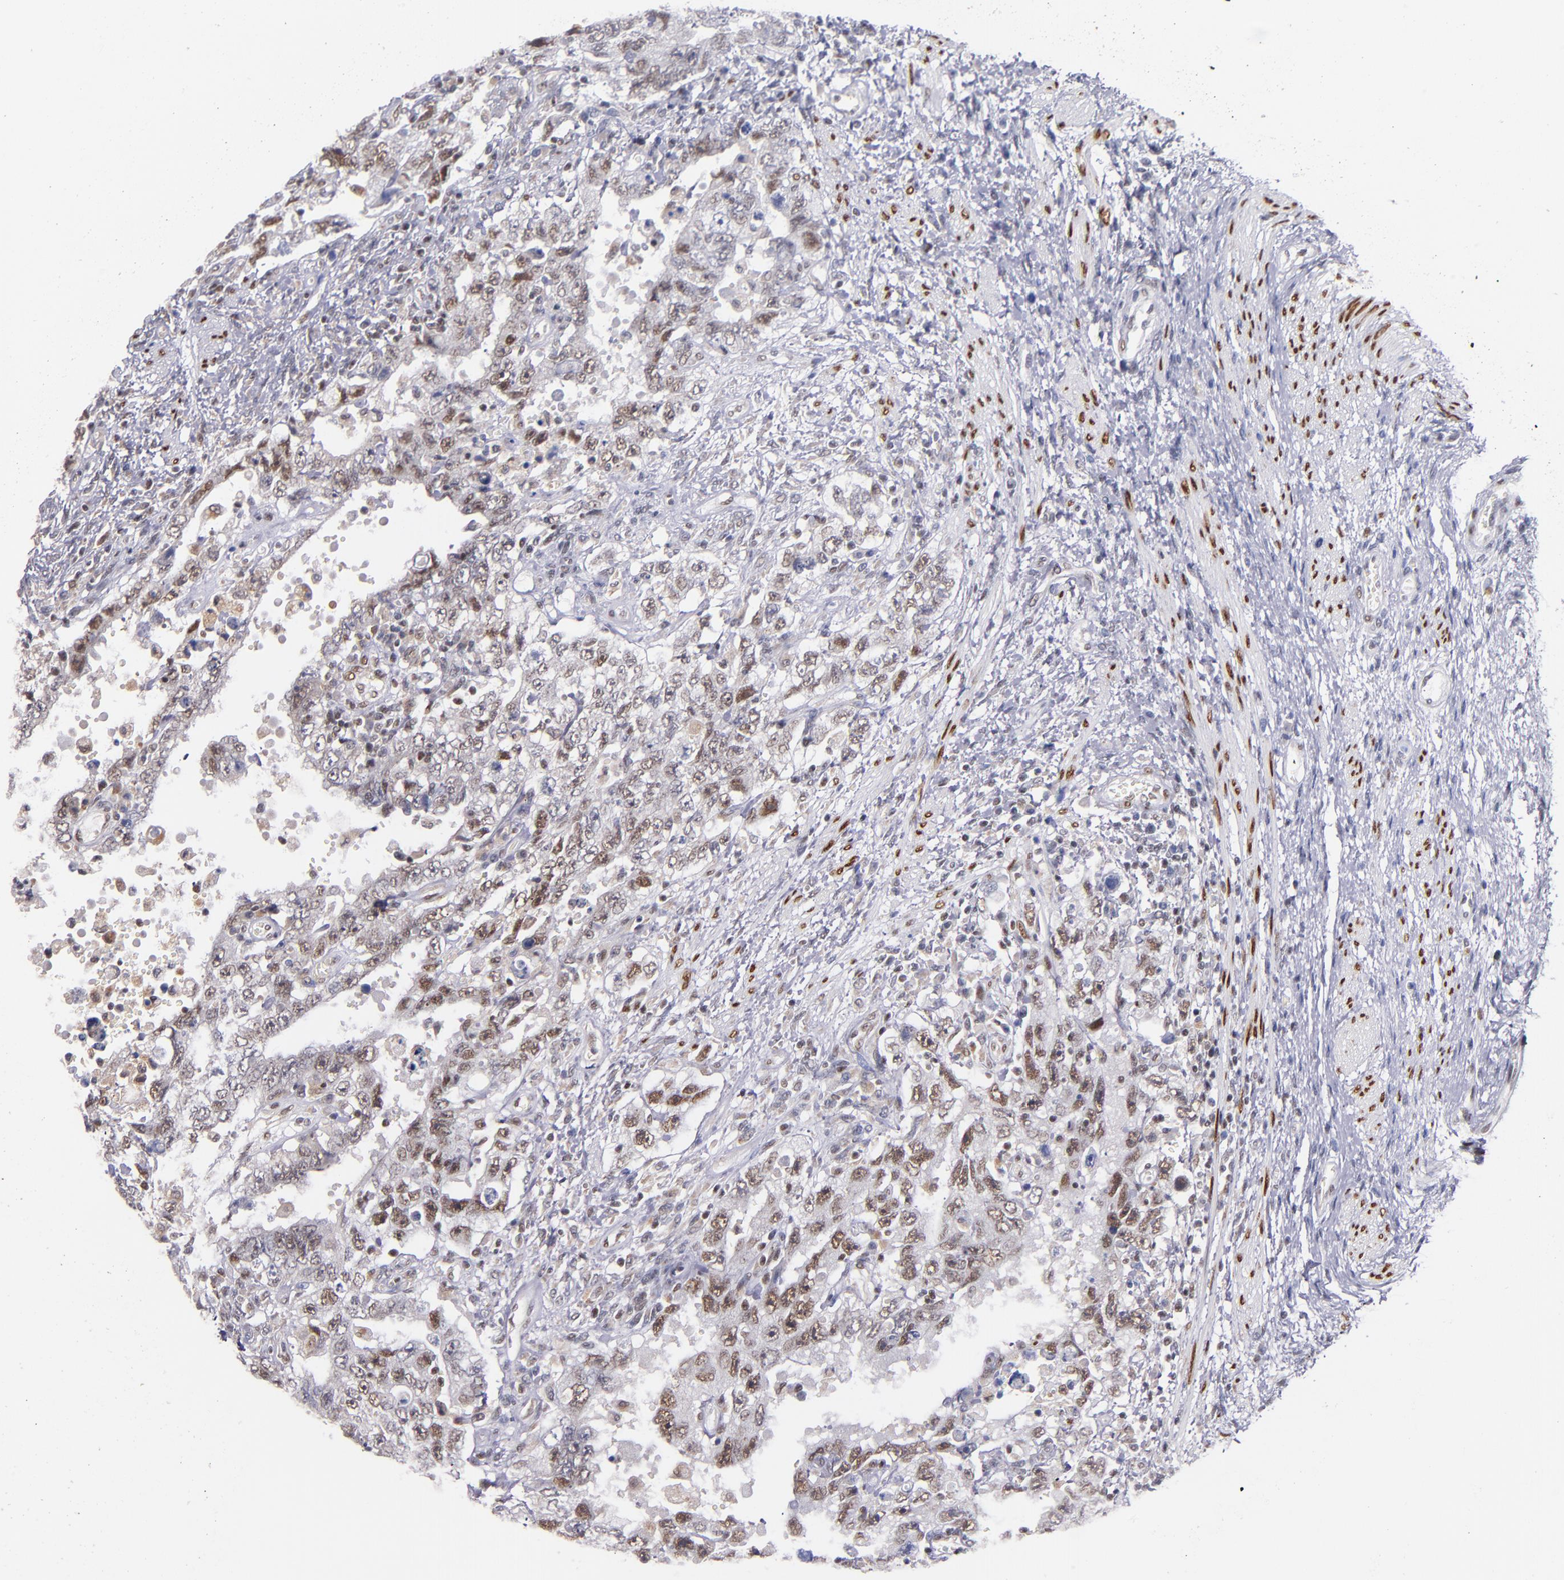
{"staining": {"intensity": "weak", "quantity": "<25%", "location": "nuclear"}, "tissue": "testis cancer", "cell_type": "Tumor cells", "image_type": "cancer", "snomed": [{"axis": "morphology", "description": "Carcinoma, Embryonal, NOS"}, {"axis": "topography", "description": "Testis"}], "caption": "Immunohistochemistry (IHC) histopathology image of human testis cancer stained for a protein (brown), which displays no staining in tumor cells.", "gene": "SRF", "patient": {"sex": "male", "age": 26}}